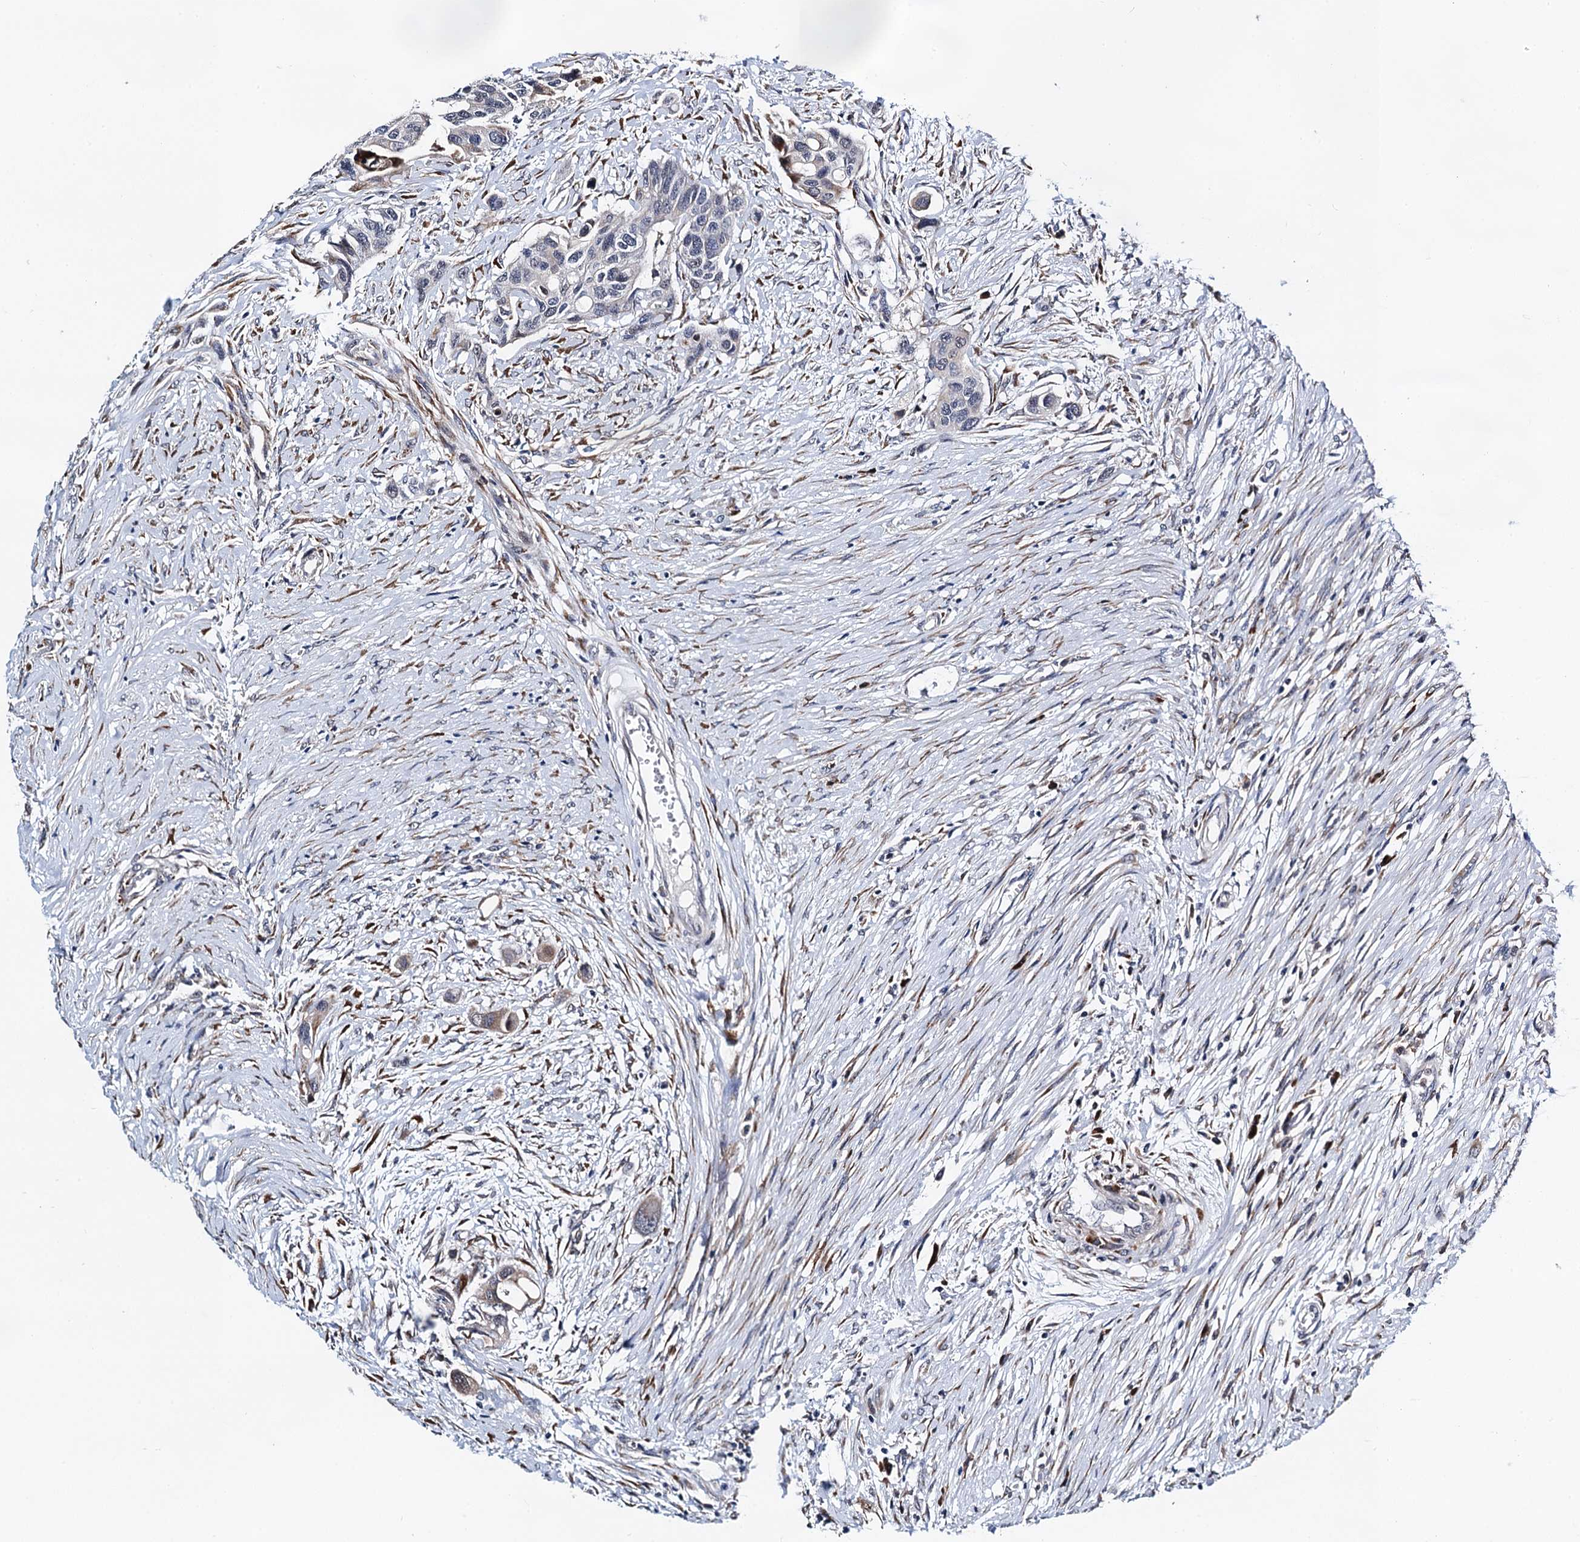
{"staining": {"intensity": "moderate", "quantity": "<25%", "location": "cytoplasmic/membranous"}, "tissue": "colorectal cancer", "cell_type": "Tumor cells", "image_type": "cancer", "snomed": [{"axis": "morphology", "description": "Adenocarcinoma, NOS"}, {"axis": "topography", "description": "Colon"}], "caption": "An immunohistochemistry image of neoplastic tissue is shown. Protein staining in brown shows moderate cytoplasmic/membranous positivity in colorectal adenocarcinoma within tumor cells. (Brightfield microscopy of DAB IHC at high magnification).", "gene": "SLC7A10", "patient": {"sex": "male", "age": 77}}